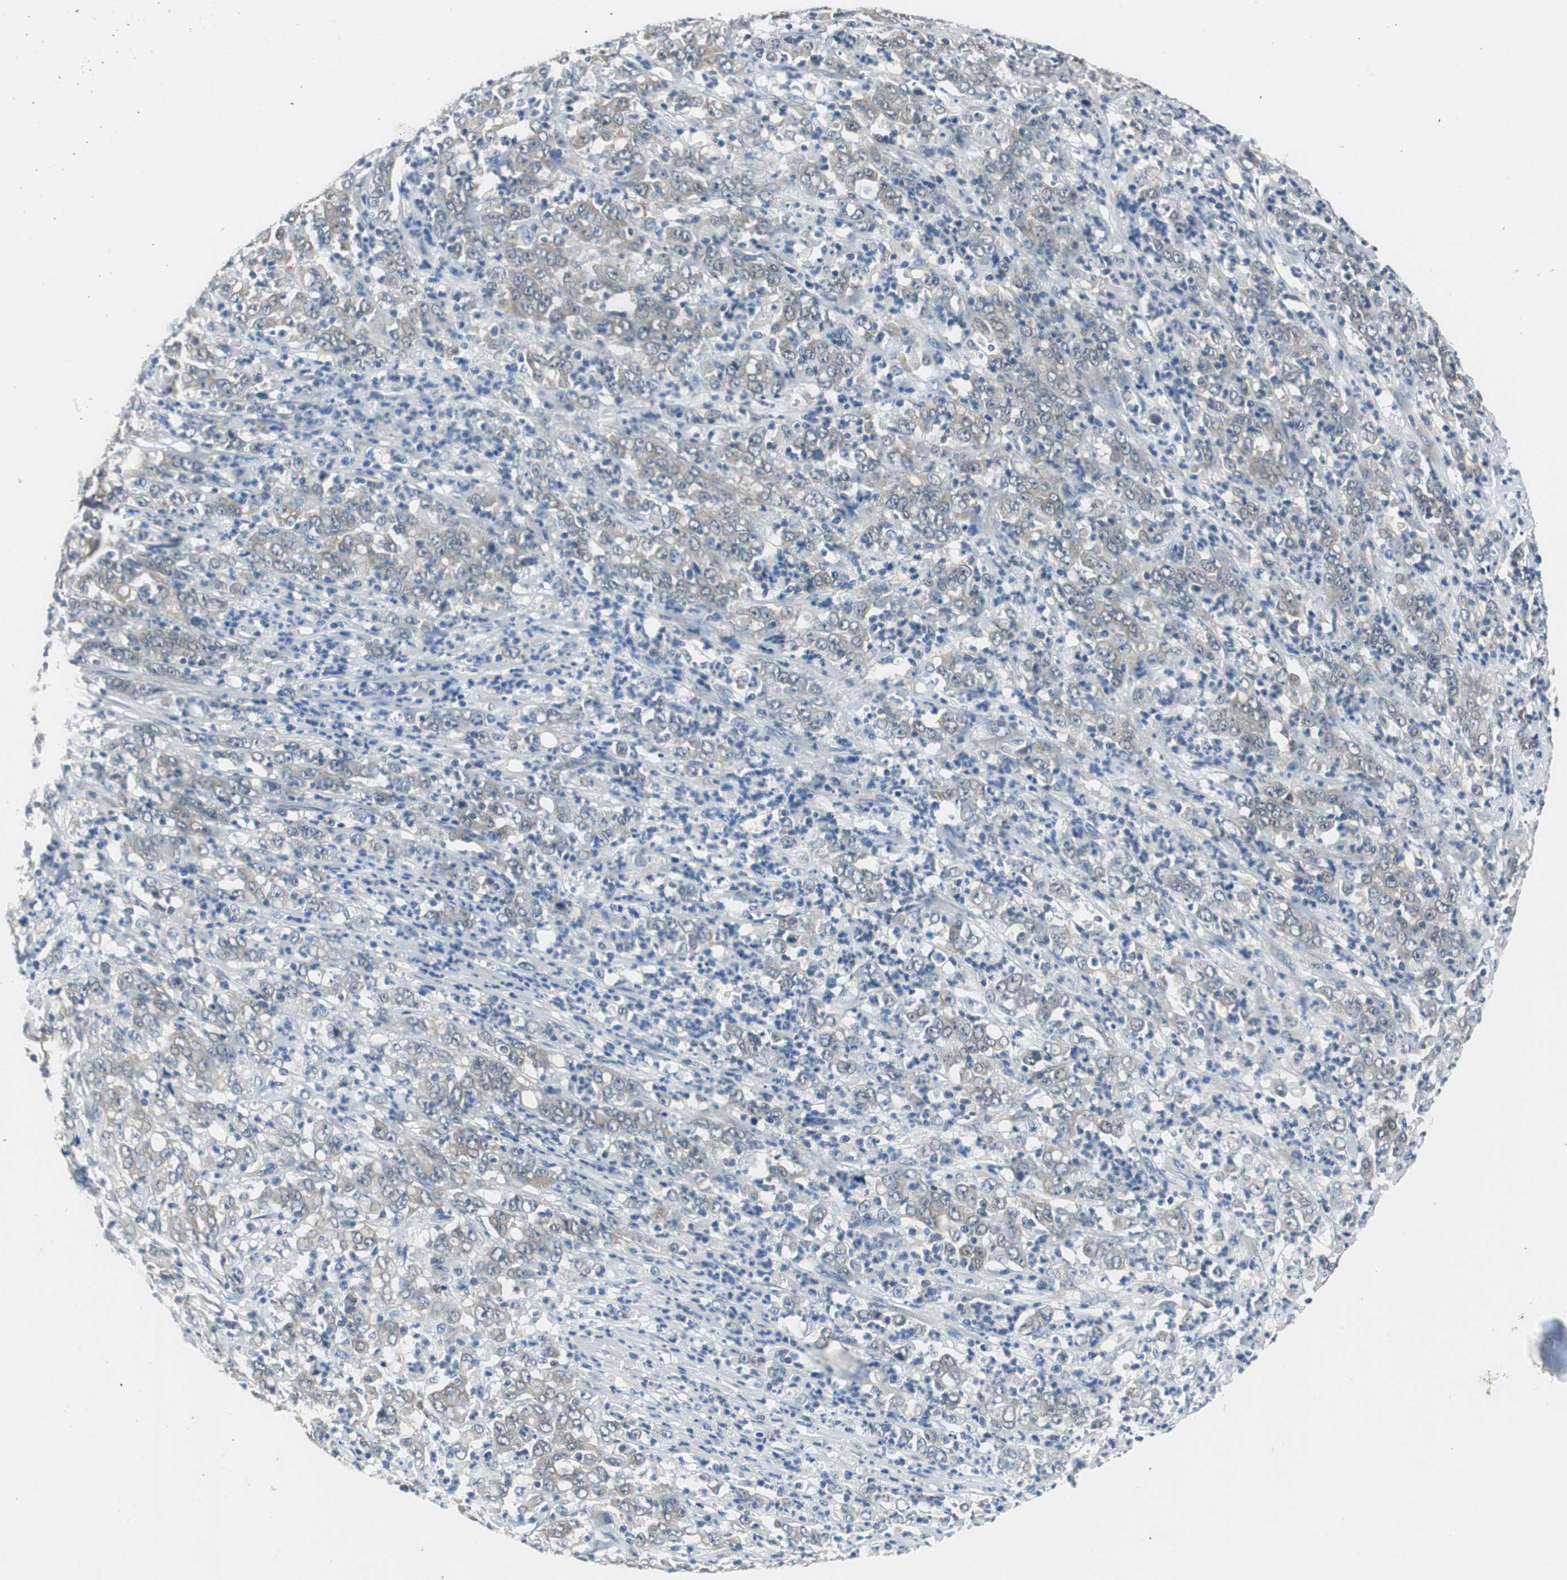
{"staining": {"intensity": "weak", "quantity": ">75%", "location": "none"}, "tissue": "stomach cancer", "cell_type": "Tumor cells", "image_type": "cancer", "snomed": [{"axis": "morphology", "description": "Adenocarcinoma, NOS"}, {"axis": "topography", "description": "Stomach, lower"}], "caption": "About >75% of tumor cells in human stomach cancer display weak None protein expression as visualized by brown immunohistochemical staining.", "gene": "PLAA", "patient": {"sex": "female", "age": 71}}